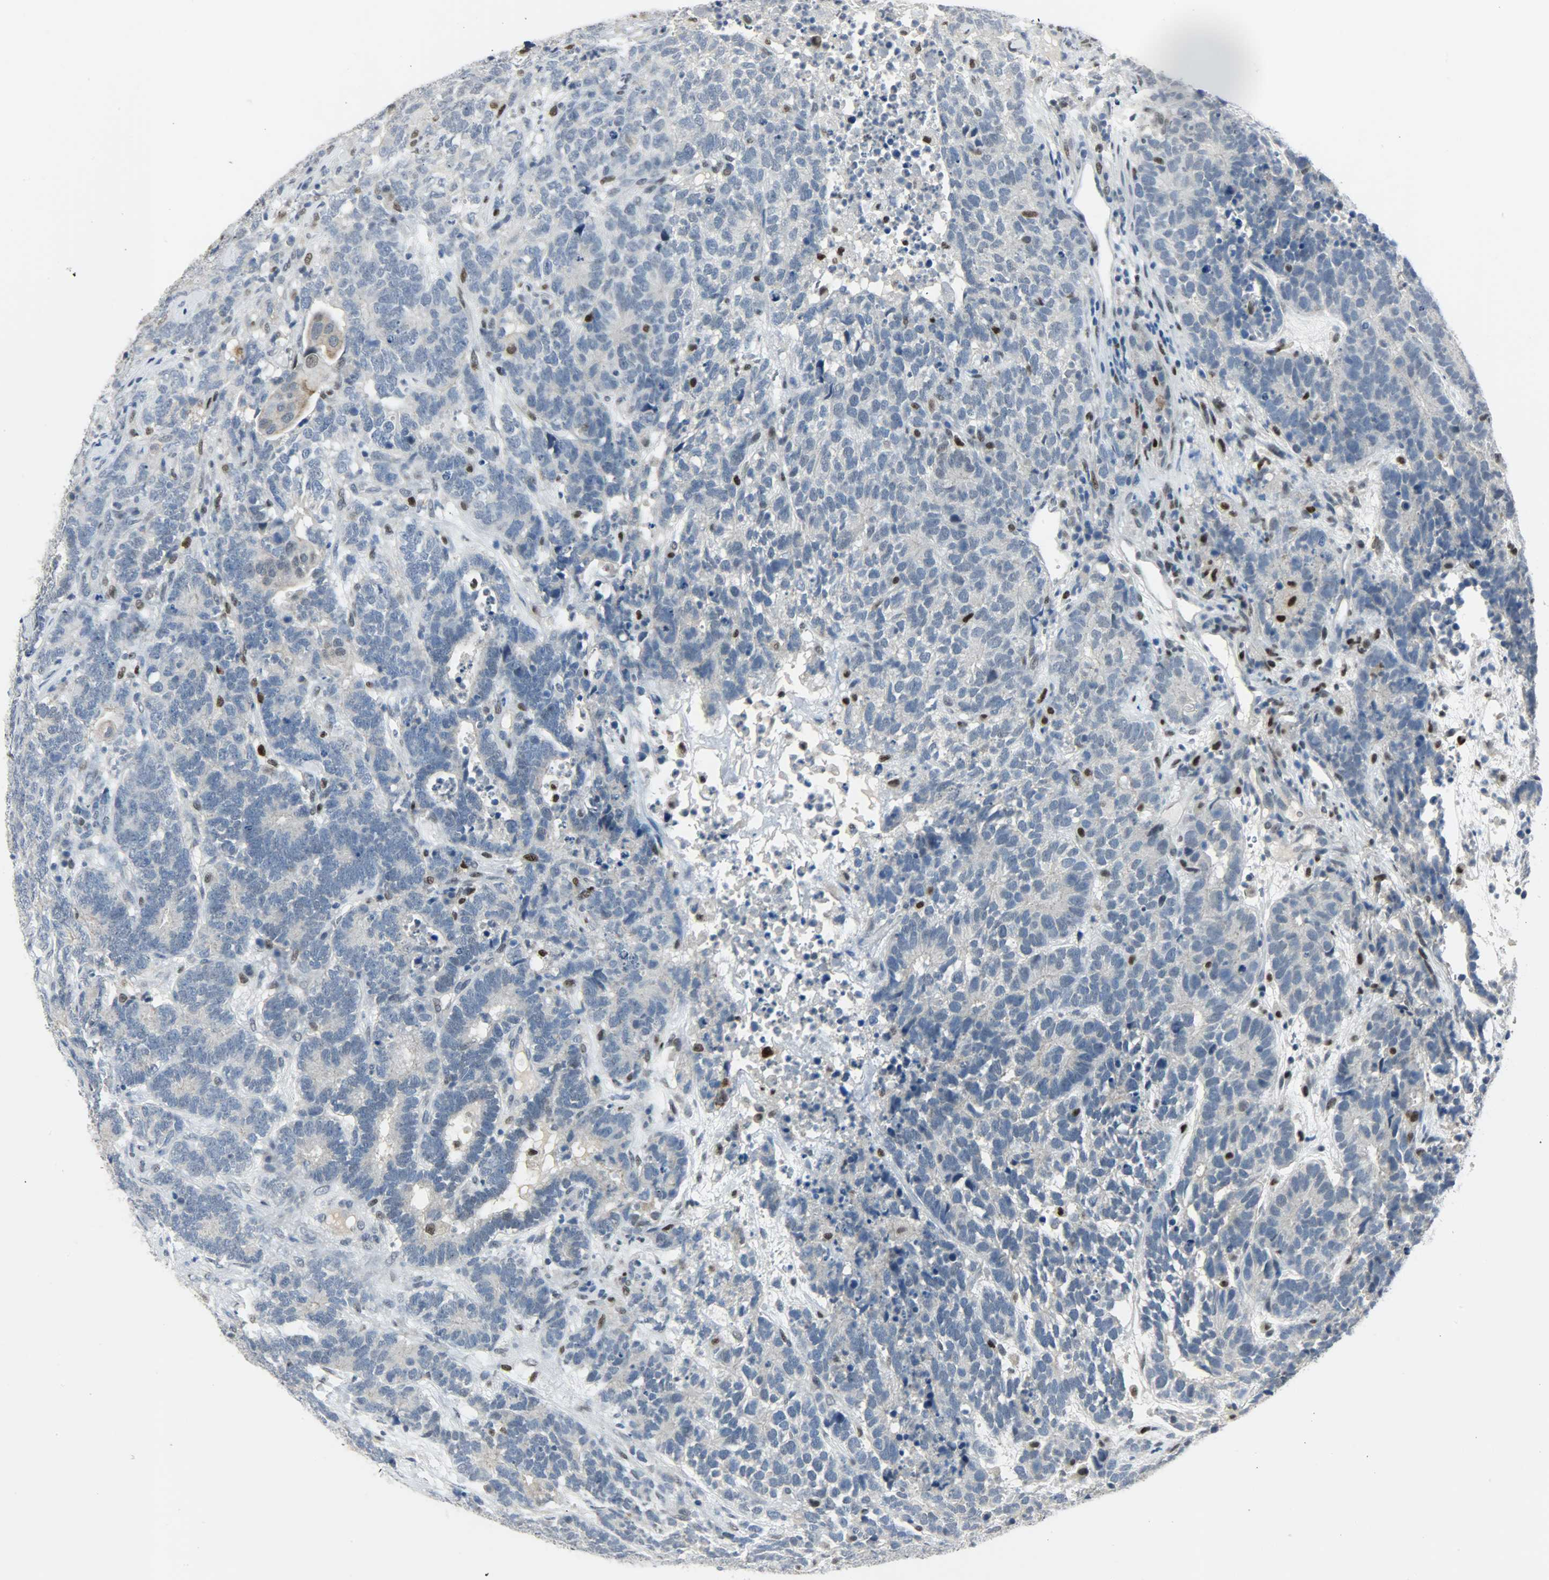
{"staining": {"intensity": "negative", "quantity": "none", "location": "none"}, "tissue": "testis cancer", "cell_type": "Tumor cells", "image_type": "cancer", "snomed": [{"axis": "morphology", "description": "Carcinoma, Embryonal, NOS"}, {"axis": "topography", "description": "Testis"}], "caption": "Immunohistochemistry (IHC) image of neoplastic tissue: testis cancer (embryonal carcinoma) stained with DAB reveals no significant protein positivity in tumor cells.", "gene": "PPARG", "patient": {"sex": "male", "age": 26}}